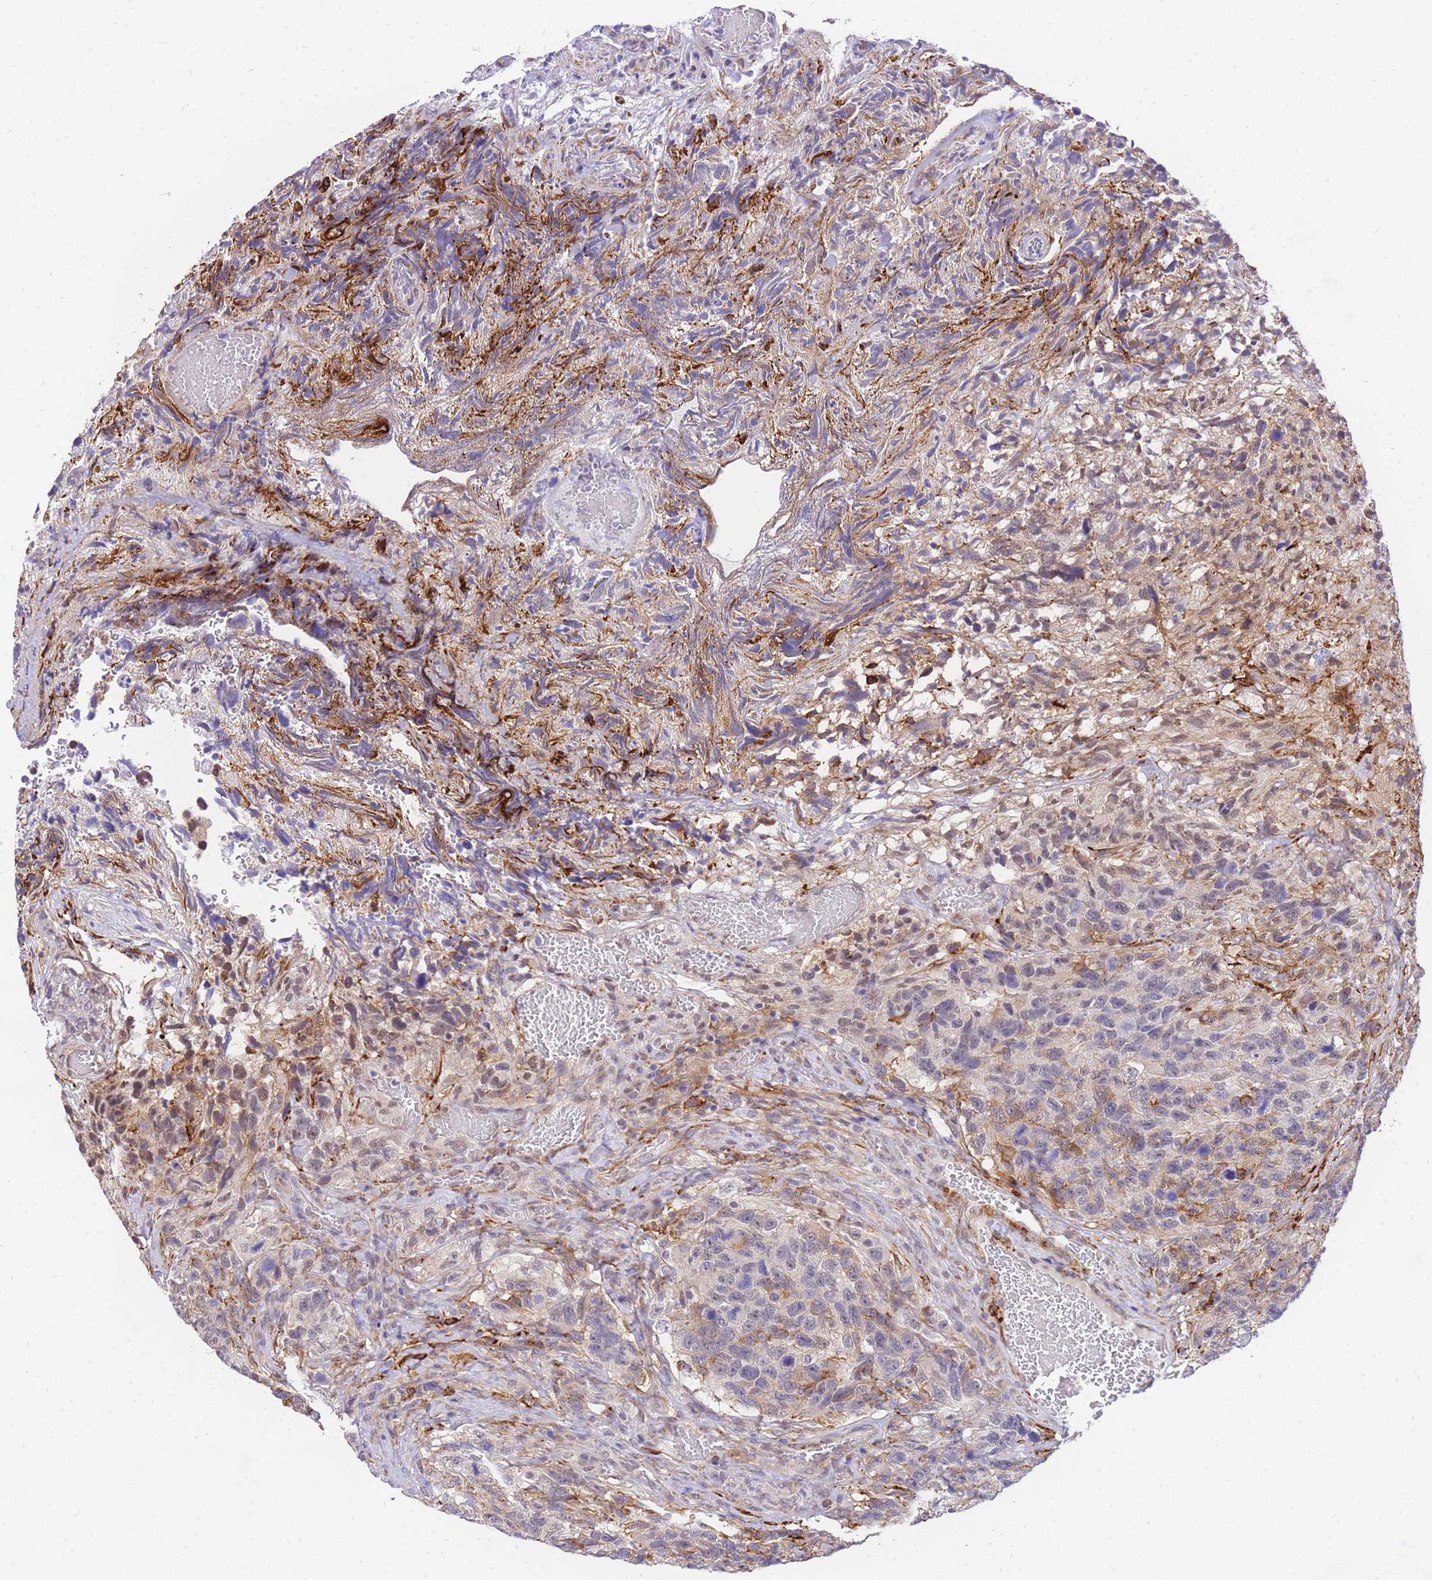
{"staining": {"intensity": "weak", "quantity": "<25%", "location": "cytoplasmic/membranous"}, "tissue": "glioma", "cell_type": "Tumor cells", "image_type": "cancer", "snomed": [{"axis": "morphology", "description": "Glioma, malignant, High grade"}, {"axis": "topography", "description": "Brain"}], "caption": "There is no significant staining in tumor cells of malignant glioma (high-grade).", "gene": "S100PBP", "patient": {"sex": "male", "age": 69}}